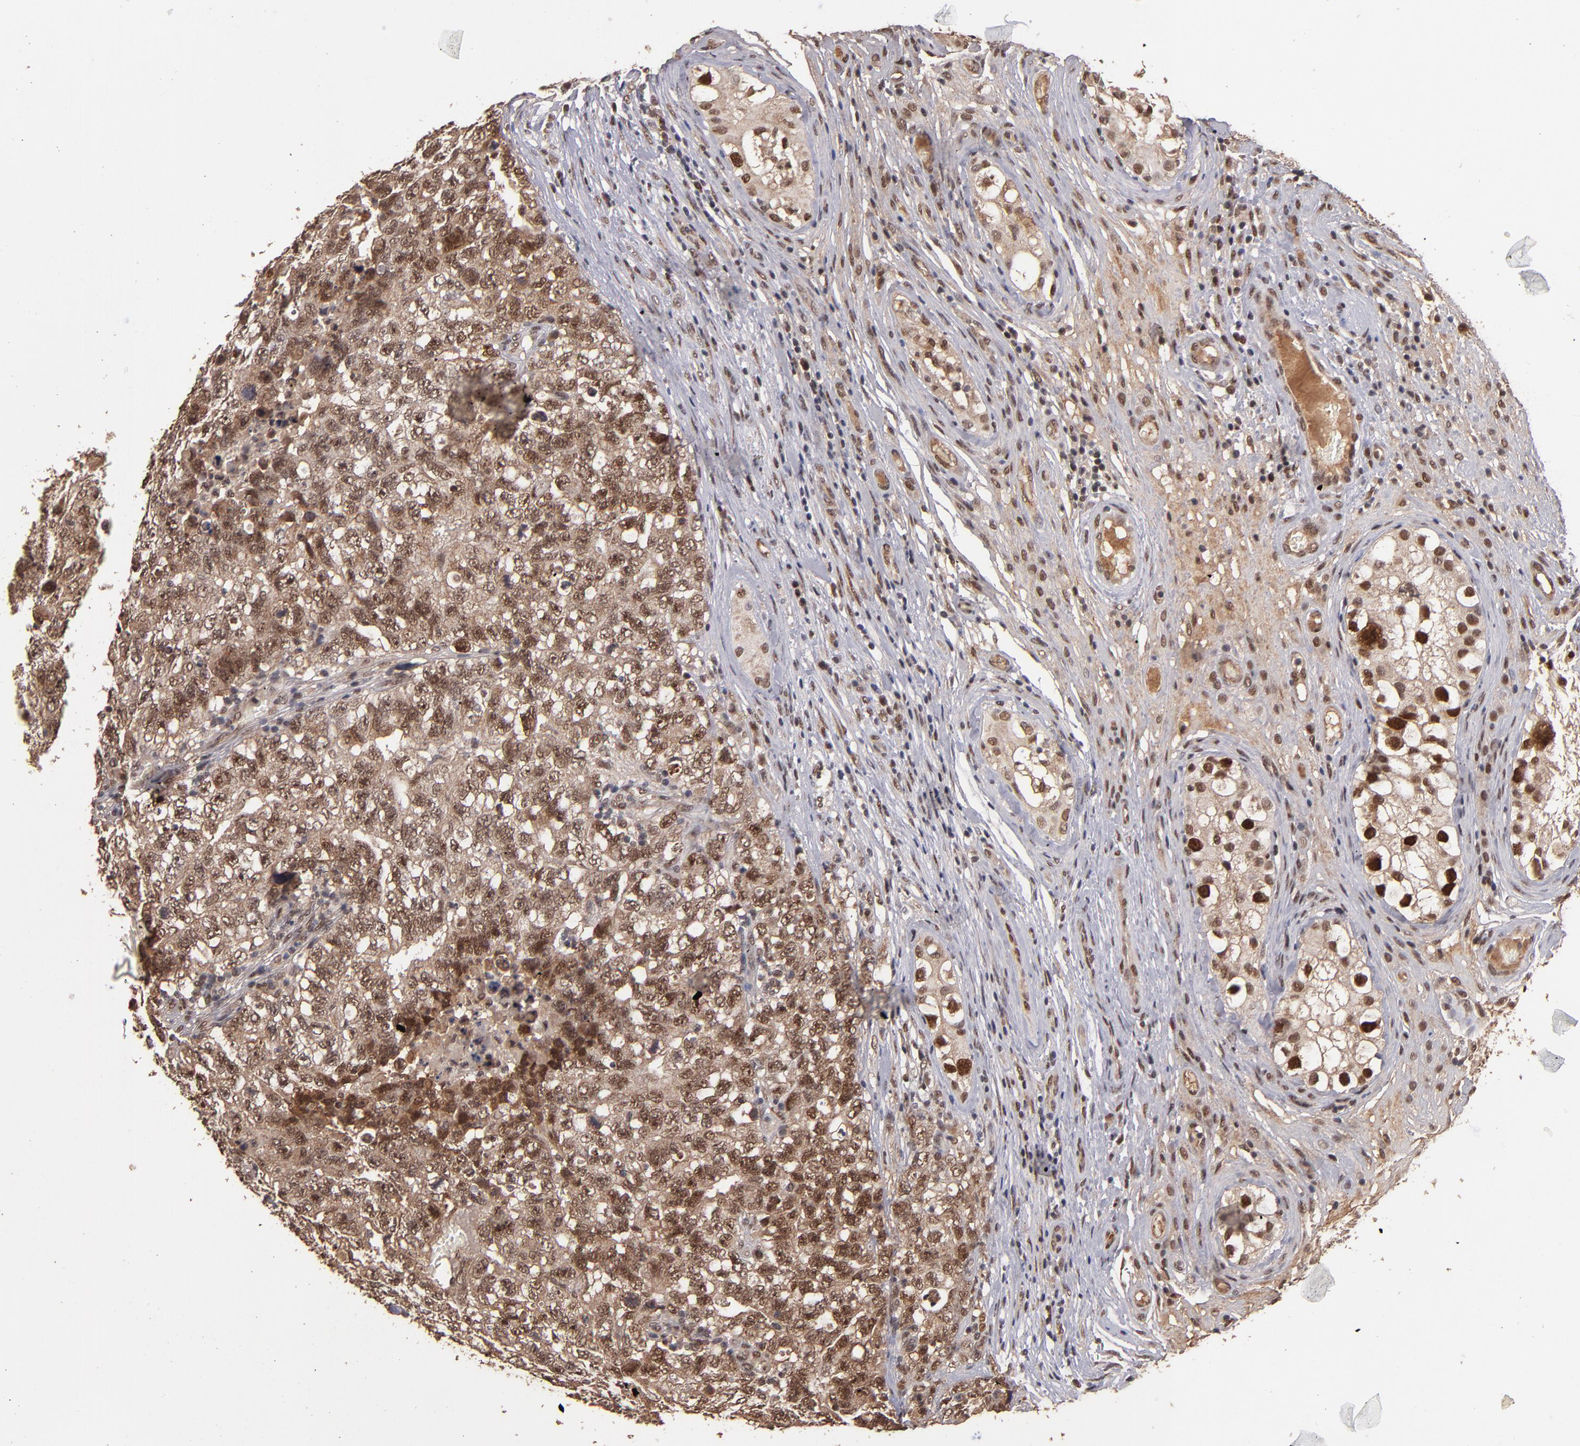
{"staining": {"intensity": "moderate", "quantity": ">75%", "location": "cytoplasmic/membranous,nuclear"}, "tissue": "testis cancer", "cell_type": "Tumor cells", "image_type": "cancer", "snomed": [{"axis": "morphology", "description": "Carcinoma, Embryonal, NOS"}, {"axis": "topography", "description": "Testis"}], "caption": "A photomicrograph of testis embryonal carcinoma stained for a protein reveals moderate cytoplasmic/membranous and nuclear brown staining in tumor cells.", "gene": "EAPP", "patient": {"sex": "male", "age": 31}}